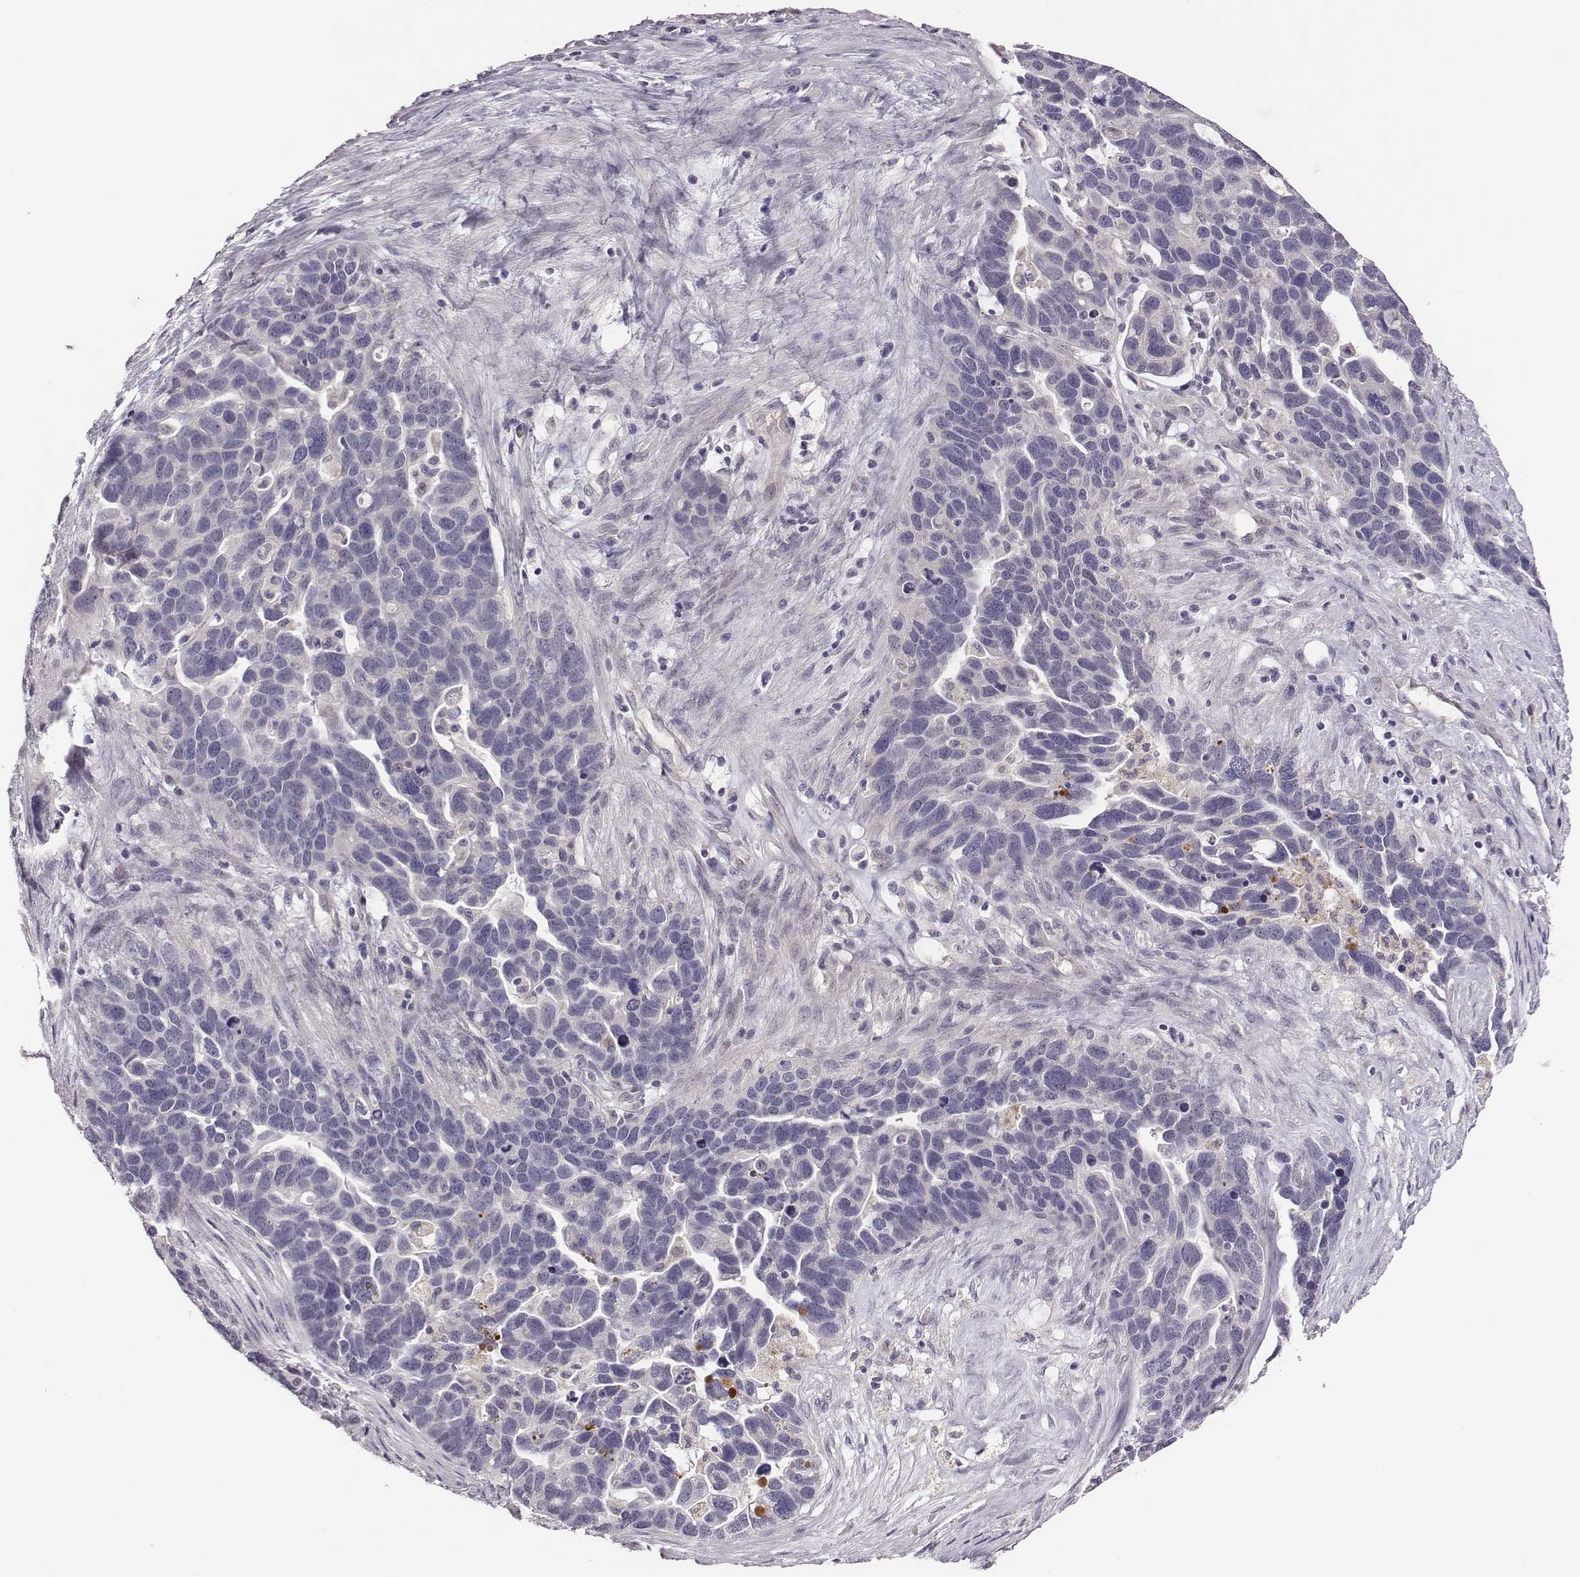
{"staining": {"intensity": "negative", "quantity": "none", "location": "none"}, "tissue": "ovarian cancer", "cell_type": "Tumor cells", "image_type": "cancer", "snomed": [{"axis": "morphology", "description": "Cystadenocarcinoma, serous, NOS"}, {"axis": "topography", "description": "Ovary"}], "caption": "Photomicrograph shows no significant protein staining in tumor cells of ovarian serous cystadenocarcinoma.", "gene": "KMO", "patient": {"sex": "female", "age": 54}}